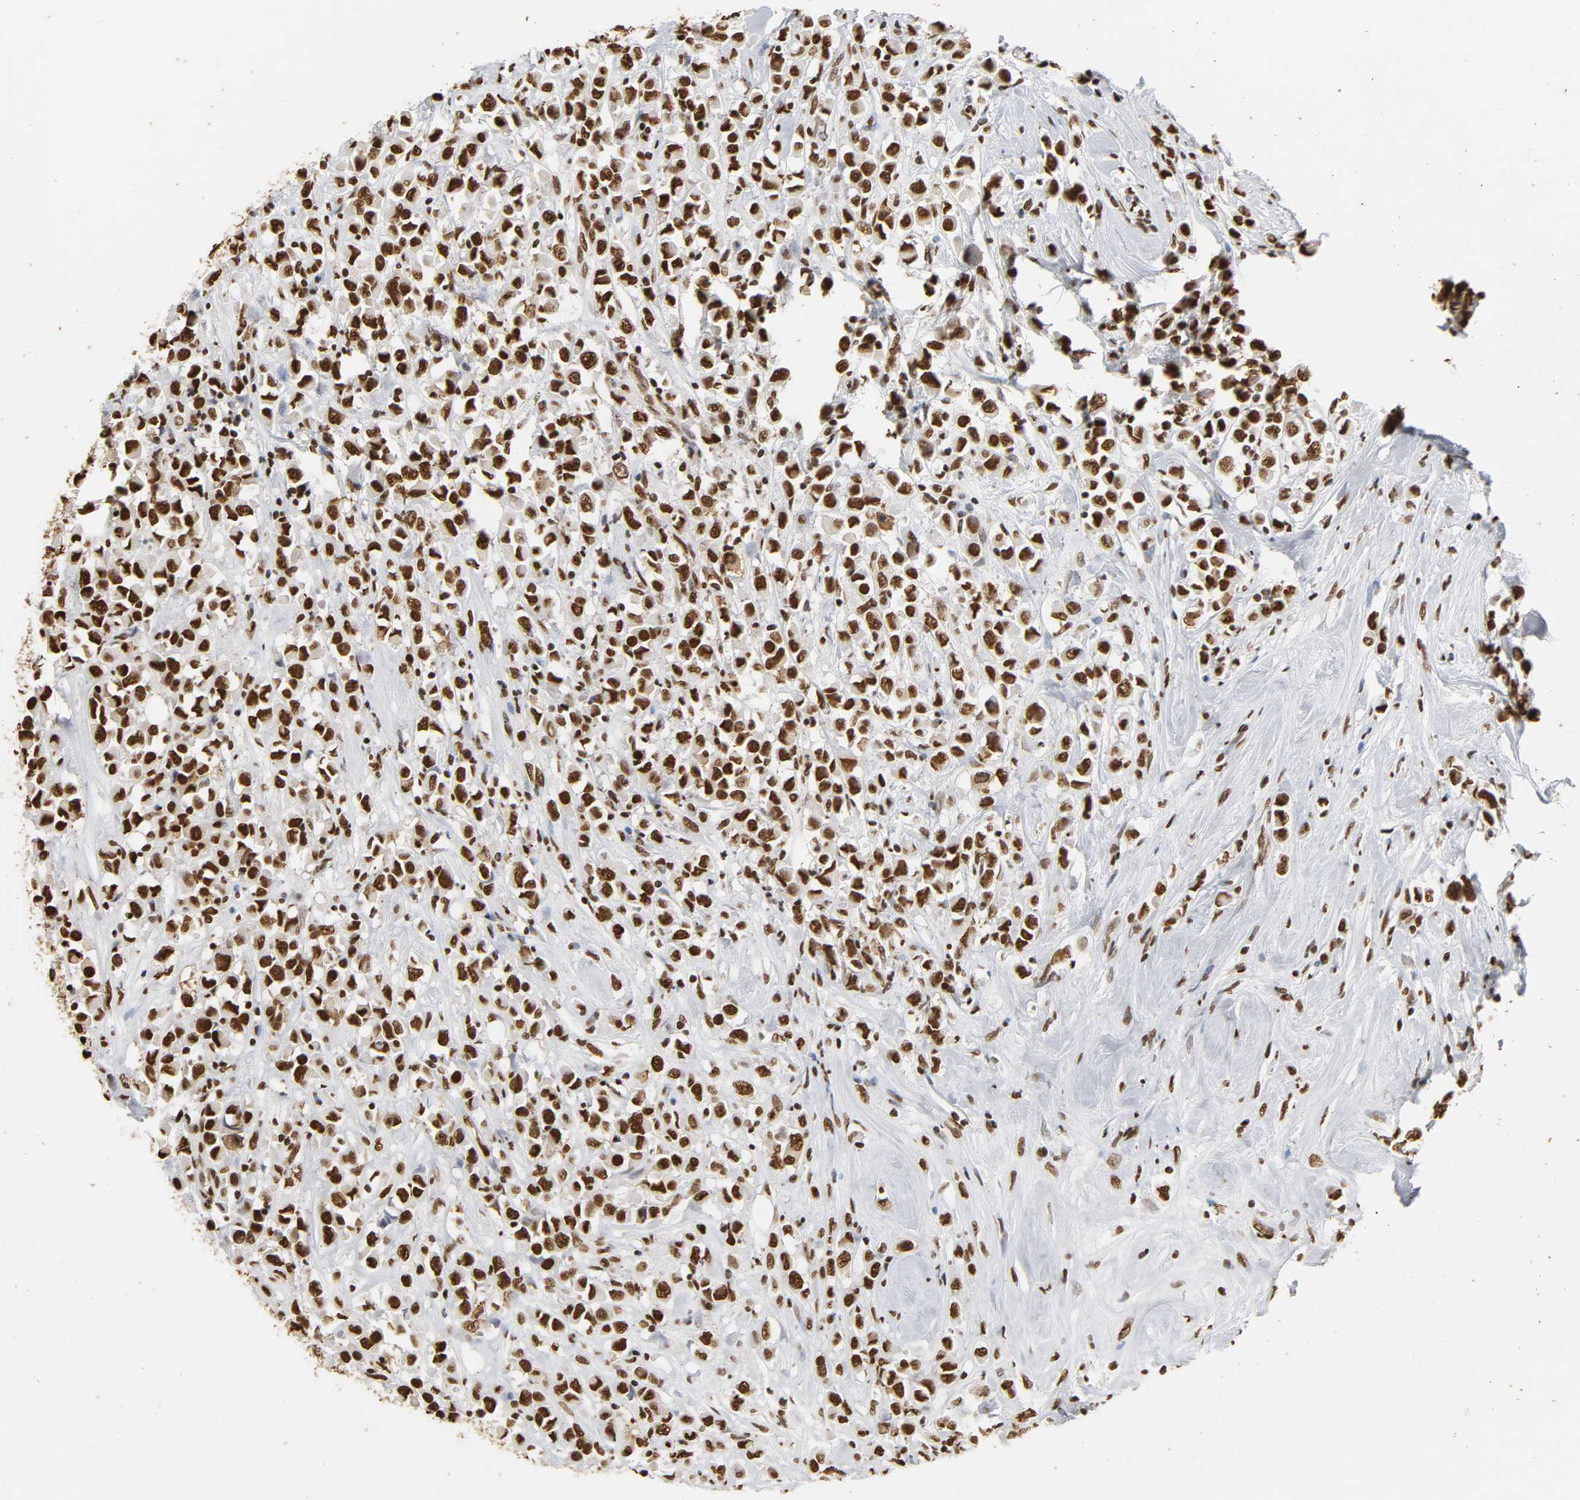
{"staining": {"intensity": "strong", "quantity": ">75%", "location": "nuclear"}, "tissue": "breast cancer", "cell_type": "Tumor cells", "image_type": "cancer", "snomed": [{"axis": "morphology", "description": "Duct carcinoma"}, {"axis": "topography", "description": "Breast"}], "caption": "Human breast cancer (intraductal carcinoma) stained with a protein marker reveals strong staining in tumor cells.", "gene": "HNRNPC", "patient": {"sex": "female", "age": 61}}